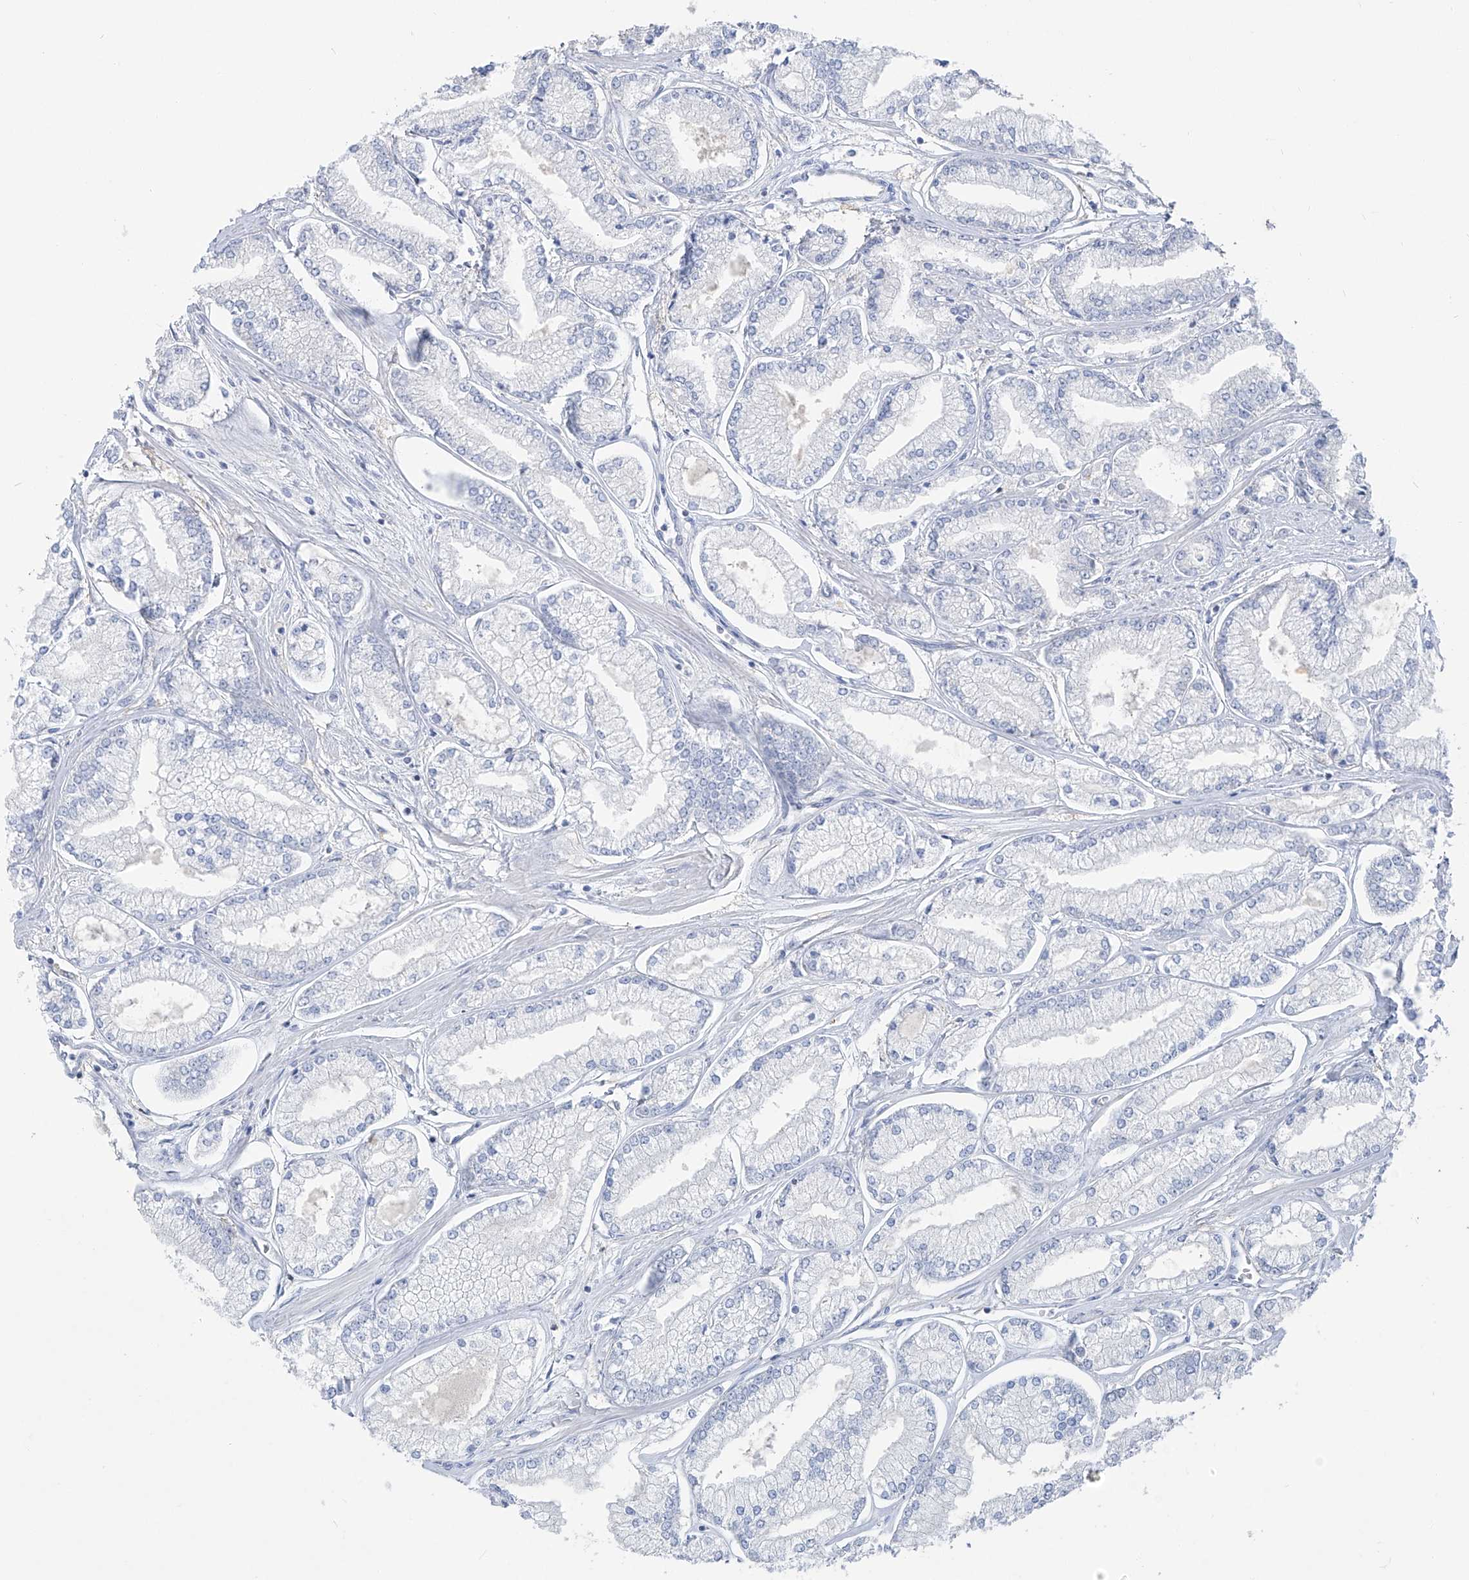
{"staining": {"intensity": "negative", "quantity": "none", "location": "none"}, "tissue": "prostate cancer", "cell_type": "Tumor cells", "image_type": "cancer", "snomed": [{"axis": "morphology", "description": "Adenocarcinoma, Low grade"}, {"axis": "topography", "description": "Prostate"}], "caption": "This image is of prostate cancer (adenocarcinoma (low-grade)) stained with immunohistochemistry (IHC) to label a protein in brown with the nuclei are counter-stained blue. There is no expression in tumor cells.", "gene": "UFL1", "patient": {"sex": "male", "age": 52}}